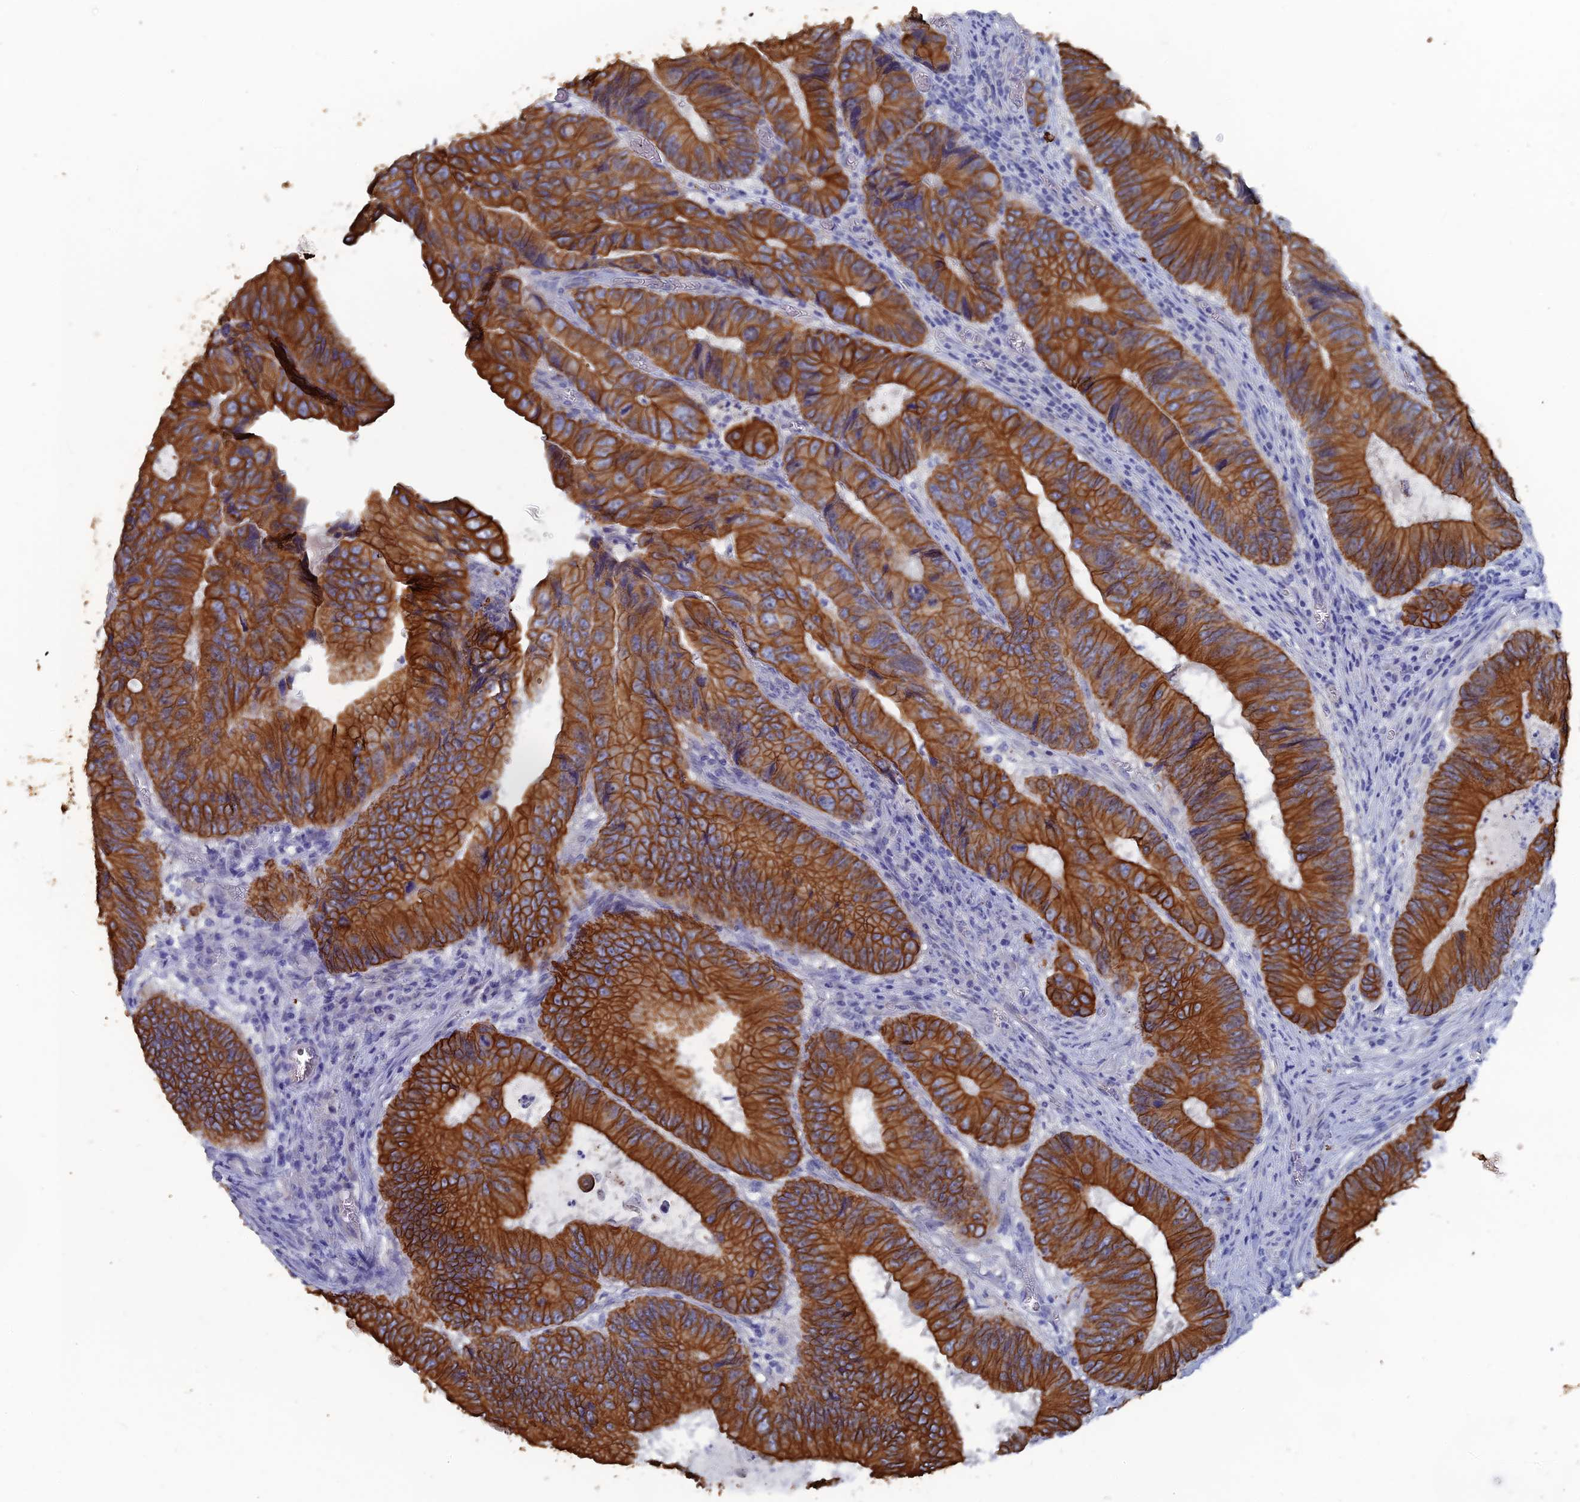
{"staining": {"intensity": "strong", "quantity": ">75%", "location": "cytoplasmic/membranous"}, "tissue": "colorectal cancer", "cell_type": "Tumor cells", "image_type": "cancer", "snomed": [{"axis": "morphology", "description": "Adenocarcinoma, NOS"}, {"axis": "topography", "description": "Colon"}], "caption": "Protein expression analysis of colorectal adenocarcinoma shows strong cytoplasmic/membranous staining in about >75% of tumor cells.", "gene": "SRFBP1", "patient": {"sex": "male", "age": 85}}